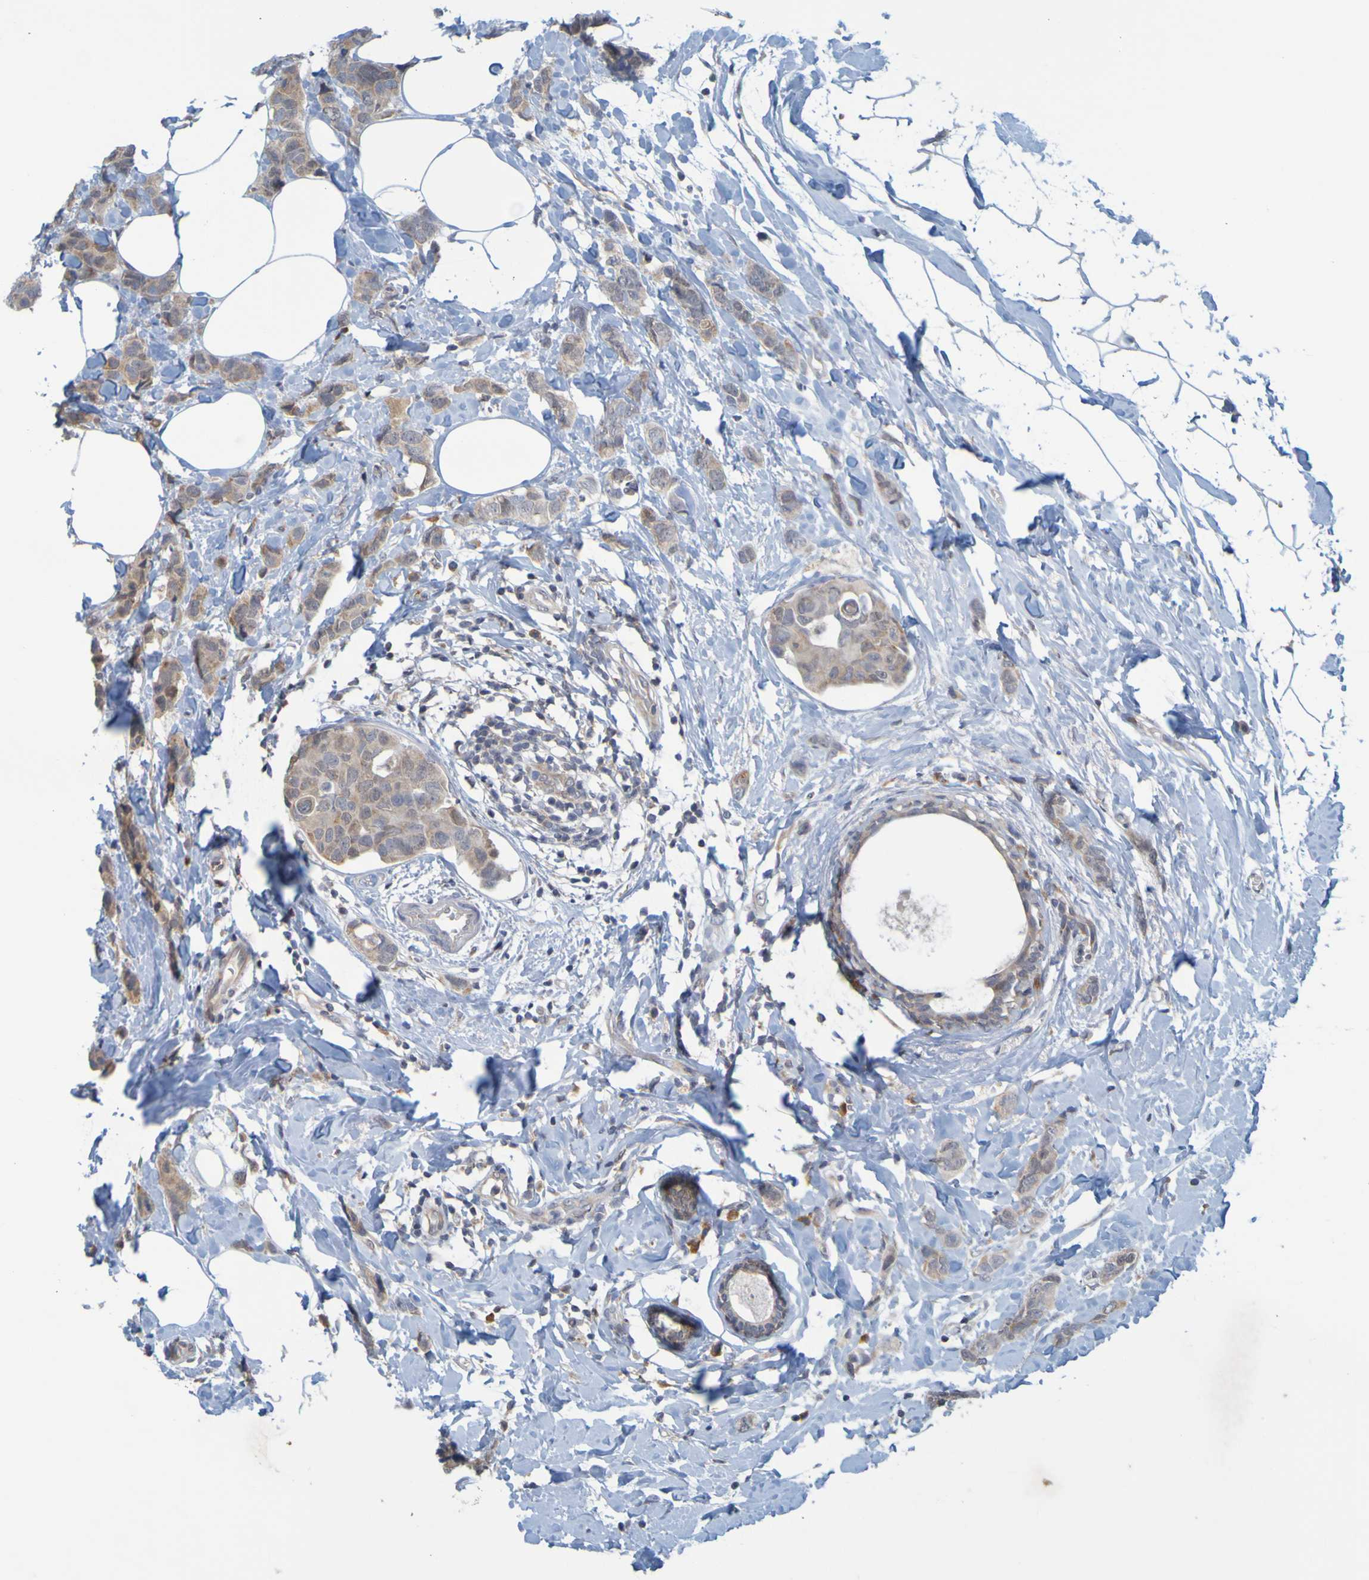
{"staining": {"intensity": "moderate", "quantity": "25%-75%", "location": "cytoplasmic/membranous"}, "tissue": "breast cancer", "cell_type": "Tumor cells", "image_type": "cancer", "snomed": [{"axis": "morphology", "description": "Normal tissue, NOS"}, {"axis": "morphology", "description": "Duct carcinoma"}, {"axis": "topography", "description": "Breast"}], "caption": "Protein staining exhibits moderate cytoplasmic/membranous positivity in about 25%-75% of tumor cells in breast cancer. The protein is stained brown, and the nuclei are stained in blue (DAB (3,3'-diaminobenzidine) IHC with brightfield microscopy, high magnification).", "gene": "MOGS", "patient": {"sex": "female", "age": 50}}